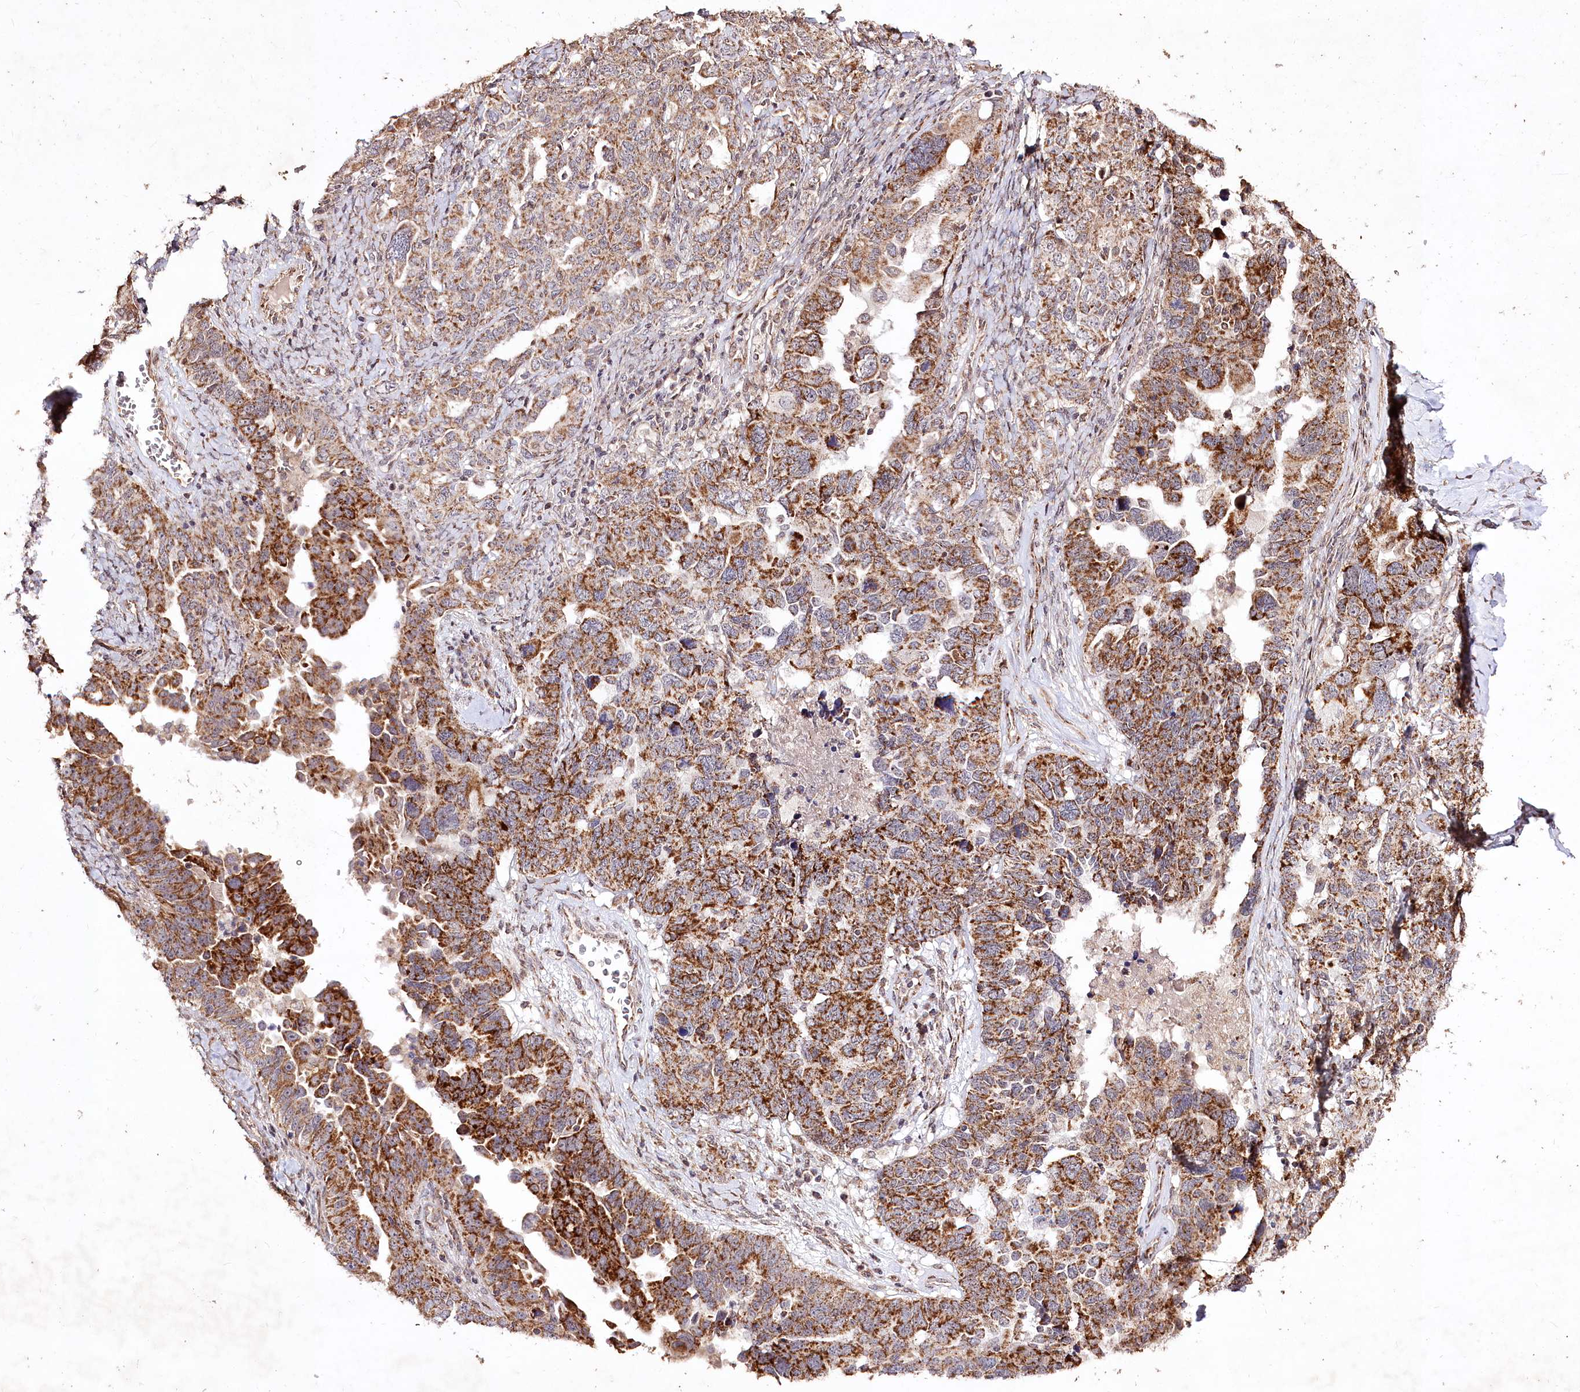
{"staining": {"intensity": "strong", "quantity": "25%-75%", "location": "cytoplasmic/membranous"}, "tissue": "ovarian cancer", "cell_type": "Tumor cells", "image_type": "cancer", "snomed": [{"axis": "morphology", "description": "Carcinoma, endometroid"}, {"axis": "topography", "description": "Ovary"}], "caption": "Approximately 25%-75% of tumor cells in ovarian endometroid carcinoma display strong cytoplasmic/membranous protein staining as visualized by brown immunohistochemical staining.", "gene": "CARD19", "patient": {"sex": "female", "age": 62}}